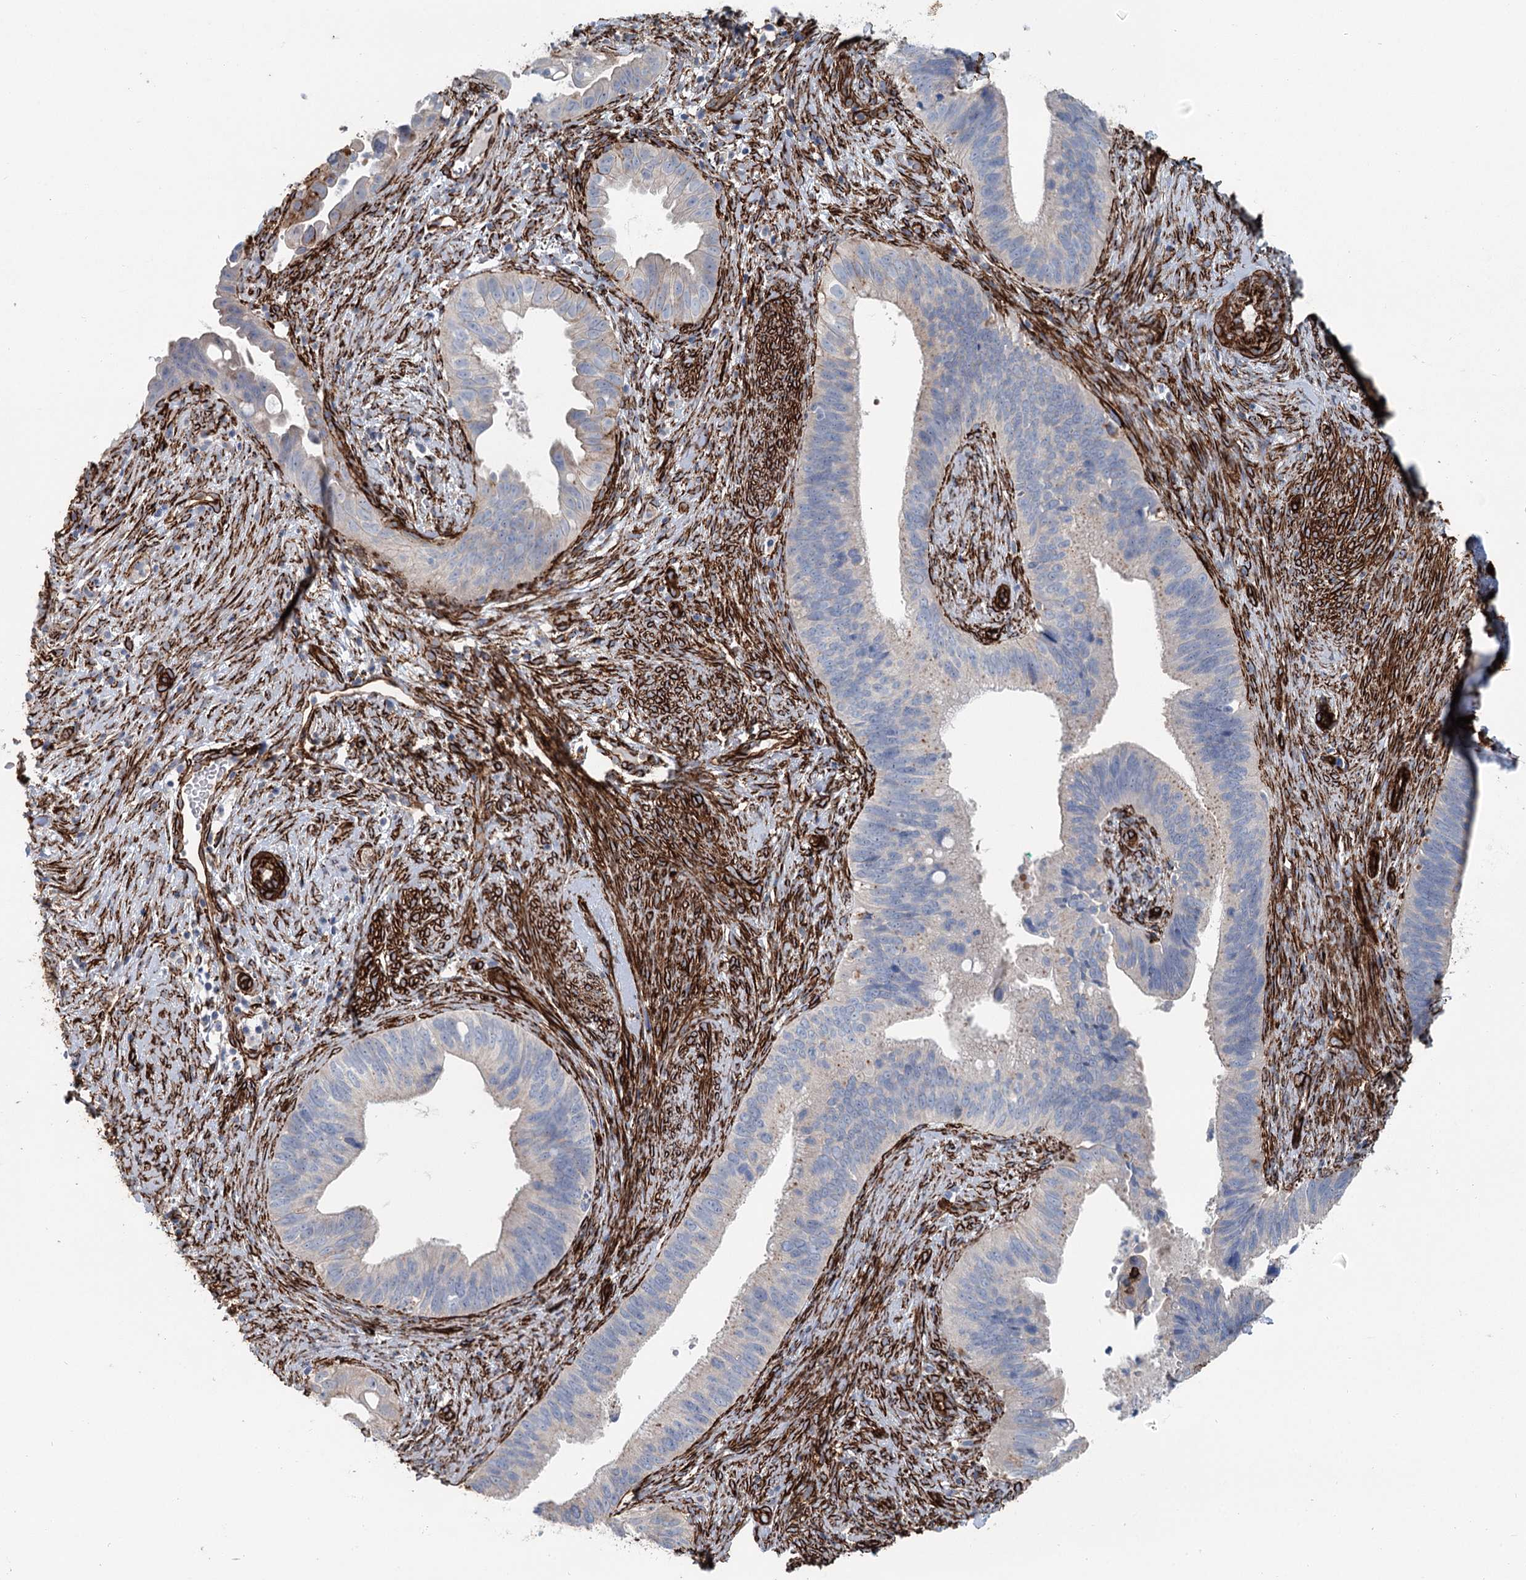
{"staining": {"intensity": "negative", "quantity": "none", "location": "none"}, "tissue": "cervical cancer", "cell_type": "Tumor cells", "image_type": "cancer", "snomed": [{"axis": "morphology", "description": "Adenocarcinoma, NOS"}, {"axis": "topography", "description": "Cervix"}], "caption": "Immunohistochemical staining of cervical adenocarcinoma exhibits no significant positivity in tumor cells.", "gene": "IQSEC1", "patient": {"sex": "female", "age": 42}}